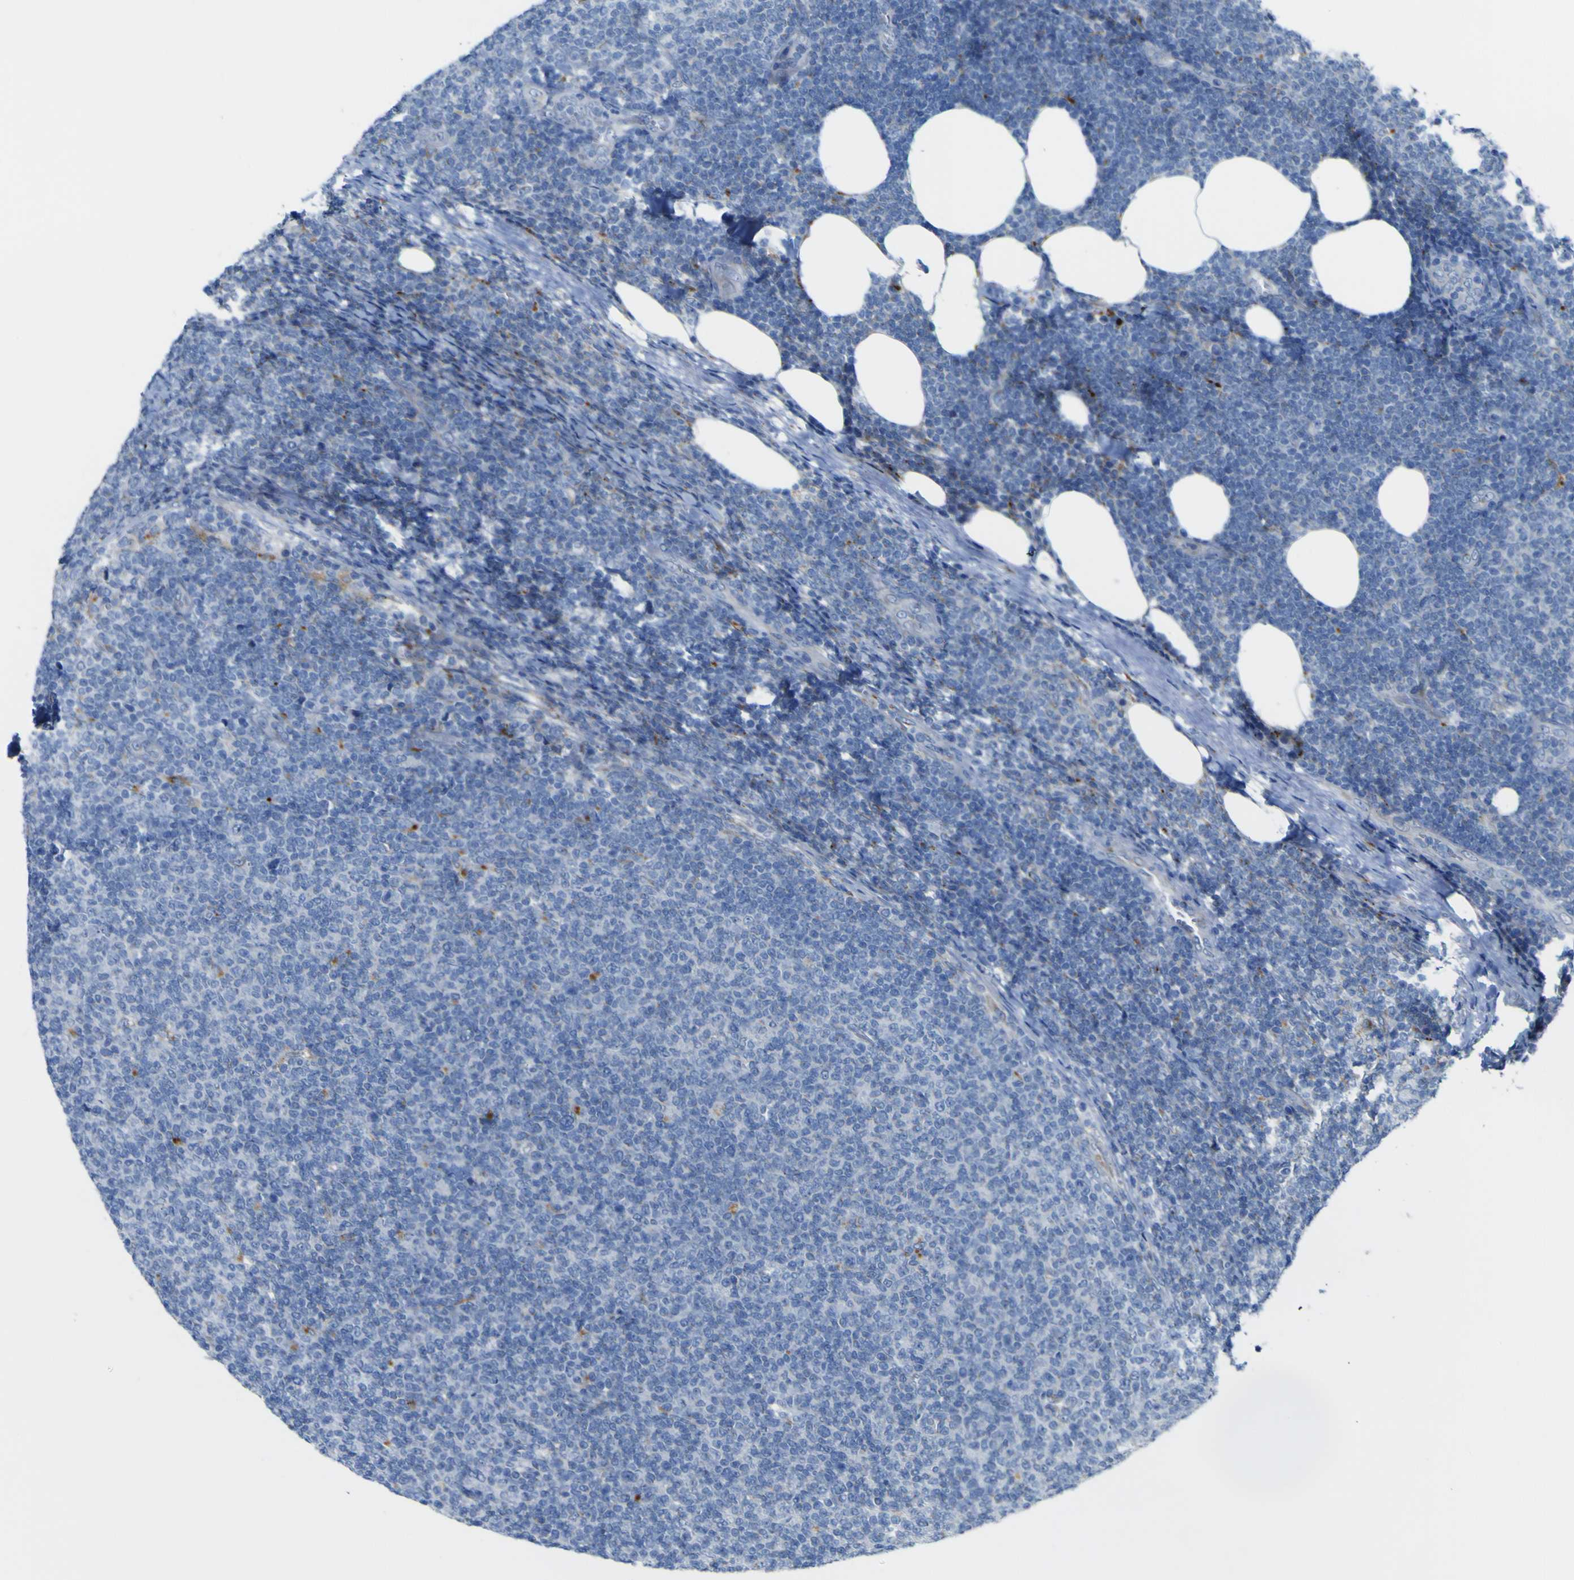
{"staining": {"intensity": "strong", "quantity": "<25%", "location": "cytoplasmic/membranous"}, "tissue": "lymphoma", "cell_type": "Tumor cells", "image_type": "cancer", "snomed": [{"axis": "morphology", "description": "Malignant lymphoma, non-Hodgkin's type, Low grade"}, {"axis": "topography", "description": "Lymph node"}], "caption": "Immunohistochemistry (IHC) micrograph of neoplastic tissue: human malignant lymphoma, non-Hodgkin's type (low-grade) stained using immunohistochemistry shows medium levels of strong protein expression localized specifically in the cytoplasmic/membranous of tumor cells, appearing as a cytoplasmic/membranous brown color.", "gene": "PTPRF", "patient": {"sex": "male", "age": 66}}